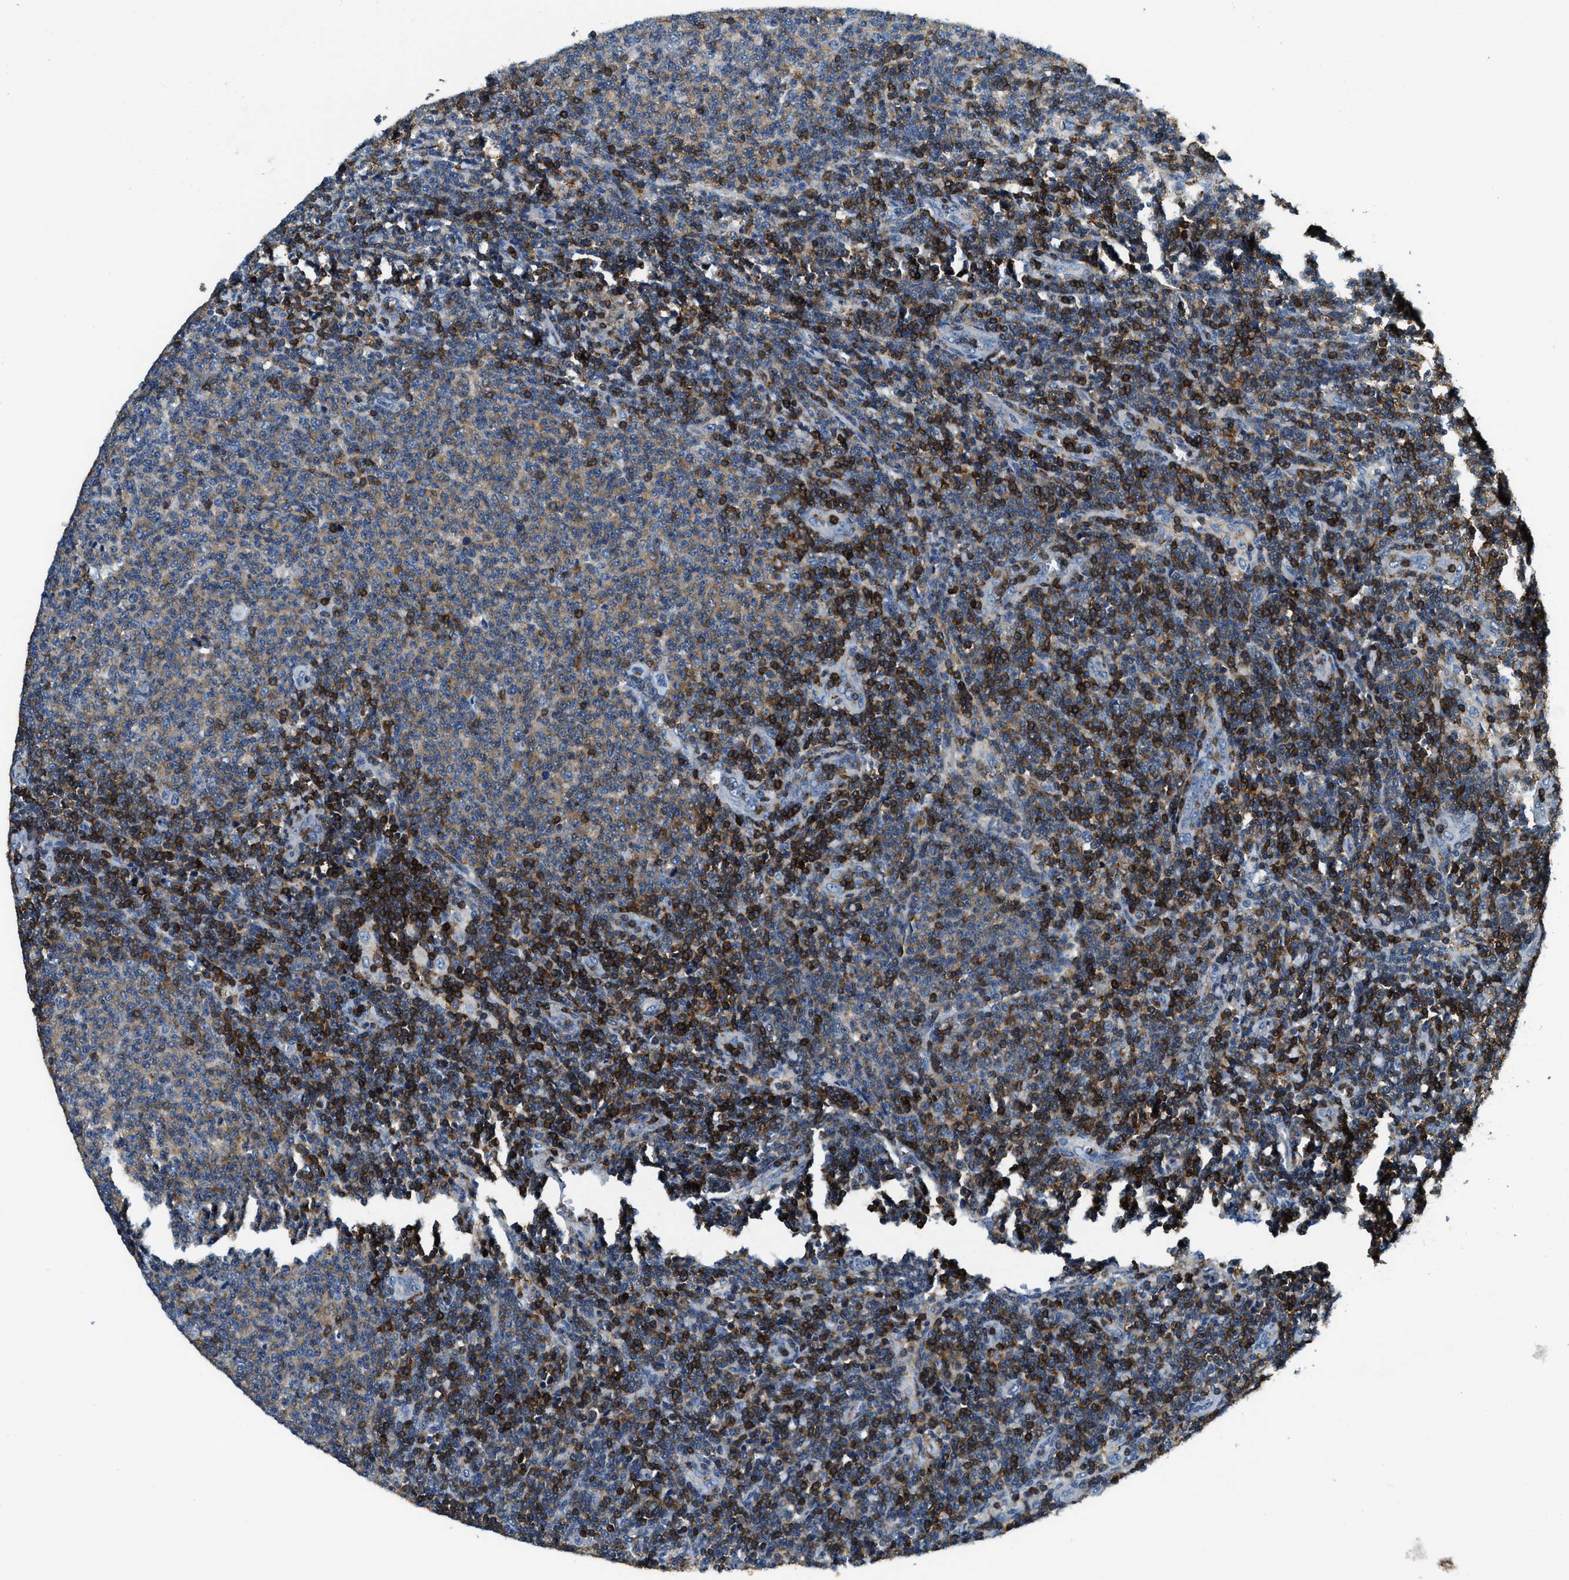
{"staining": {"intensity": "strong", "quantity": "<25%", "location": "cytoplasmic/membranous"}, "tissue": "lymphoma", "cell_type": "Tumor cells", "image_type": "cancer", "snomed": [{"axis": "morphology", "description": "Malignant lymphoma, non-Hodgkin's type, Low grade"}, {"axis": "topography", "description": "Lymph node"}], "caption": "Lymphoma tissue shows strong cytoplasmic/membranous staining in about <25% of tumor cells, visualized by immunohistochemistry.", "gene": "MYO1G", "patient": {"sex": "male", "age": 66}}